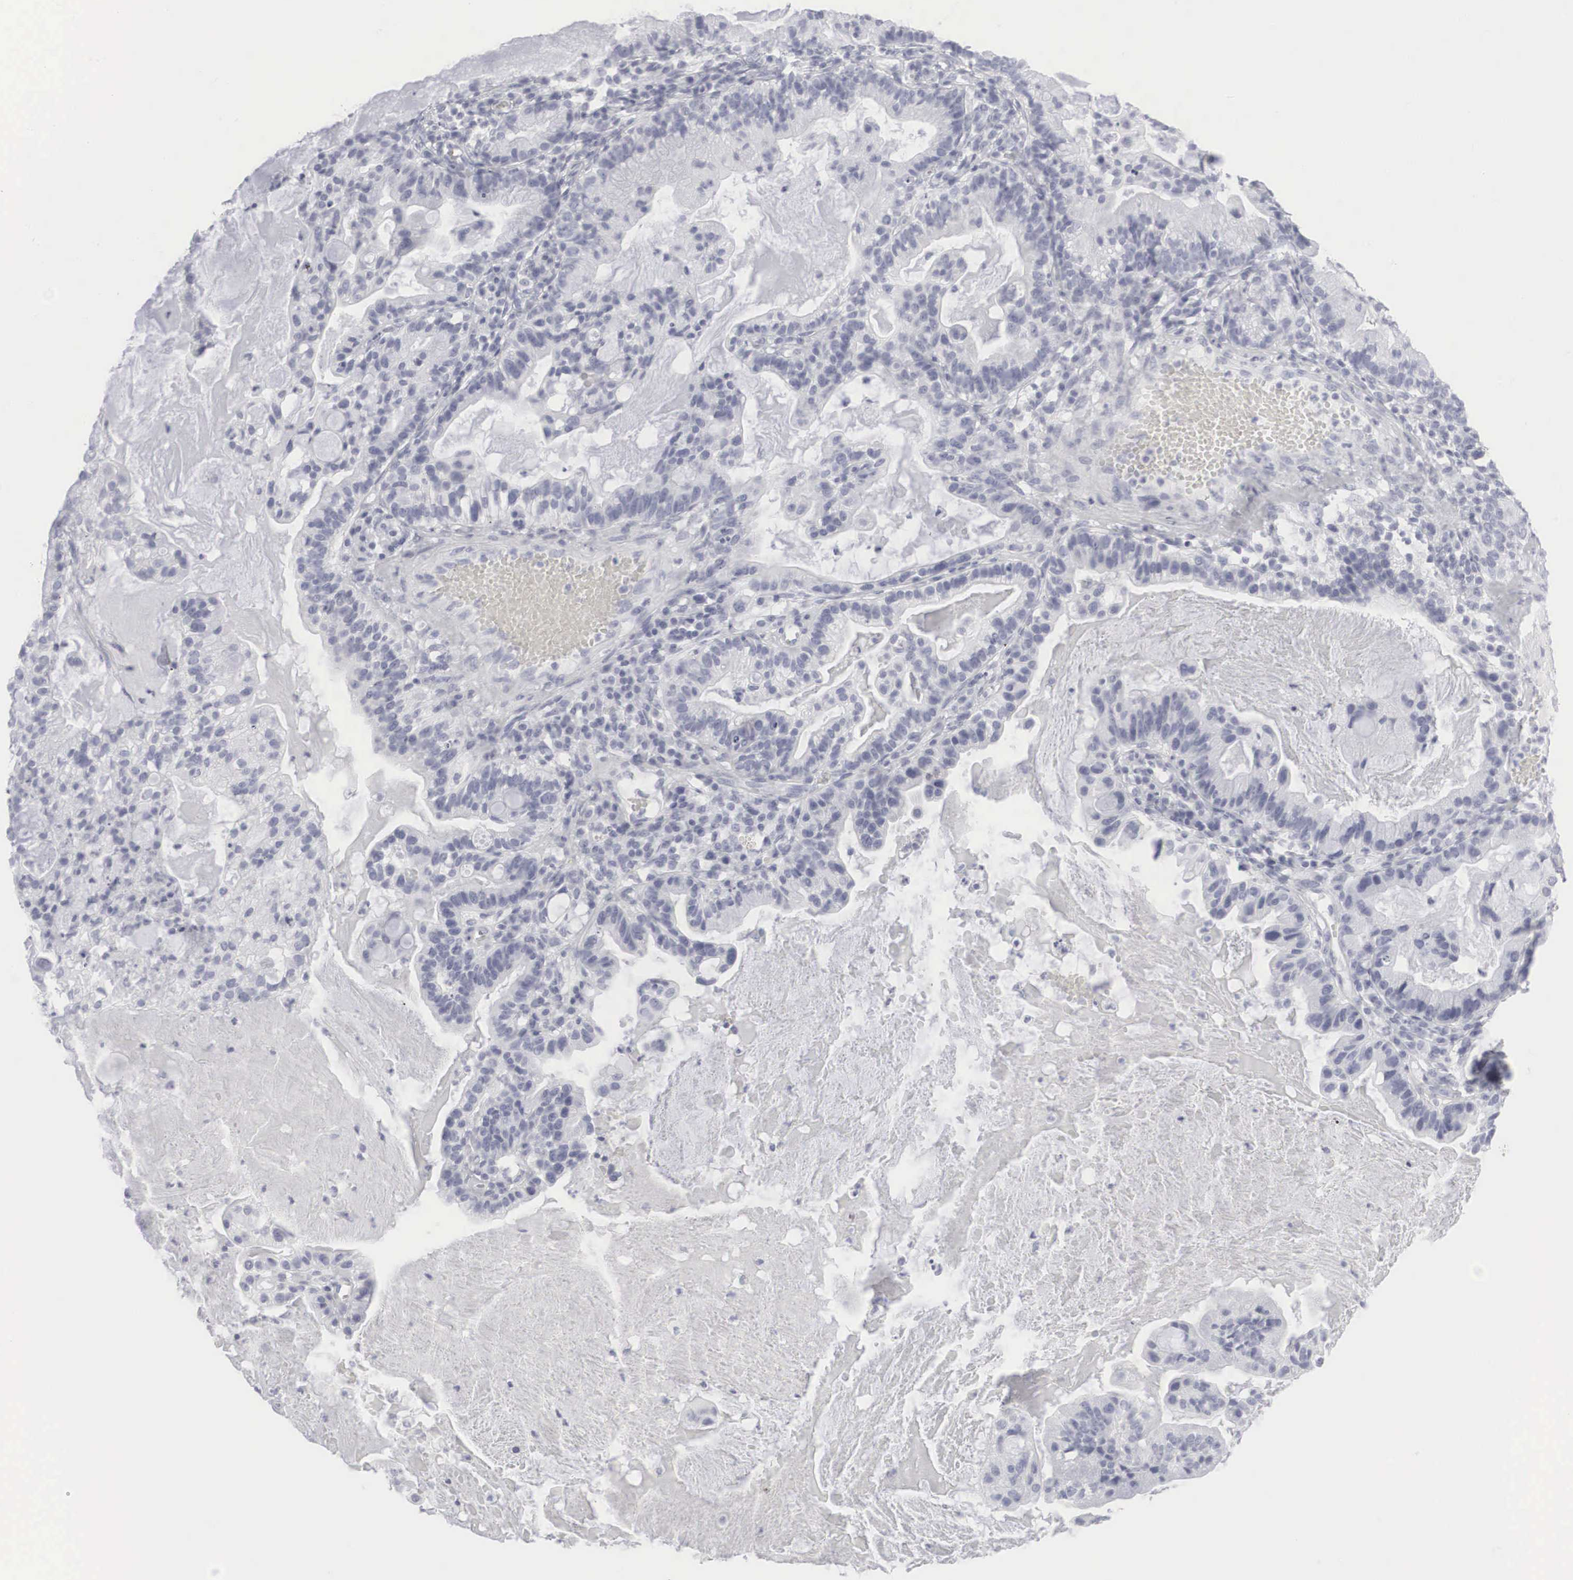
{"staining": {"intensity": "negative", "quantity": "none", "location": "none"}, "tissue": "cervical cancer", "cell_type": "Tumor cells", "image_type": "cancer", "snomed": [{"axis": "morphology", "description": "Adenocarcinoma, NOS"}, {"axis": "topography", "description": "Cervix"}], "caption": "DAB (3,3'-diaminobenzidine) immunohistochemical staining of human cervical adenocarcinoma shows no significant expression in tumor cells. Brightfield microscopy of immunohistochemistry stained with DAB (3,3'-diaminobenzidine) (brown) and hematoxylin (blue), captured at high magnification.", "gene": "KRT14", "patient": {"sex": "female", "age": 41}}